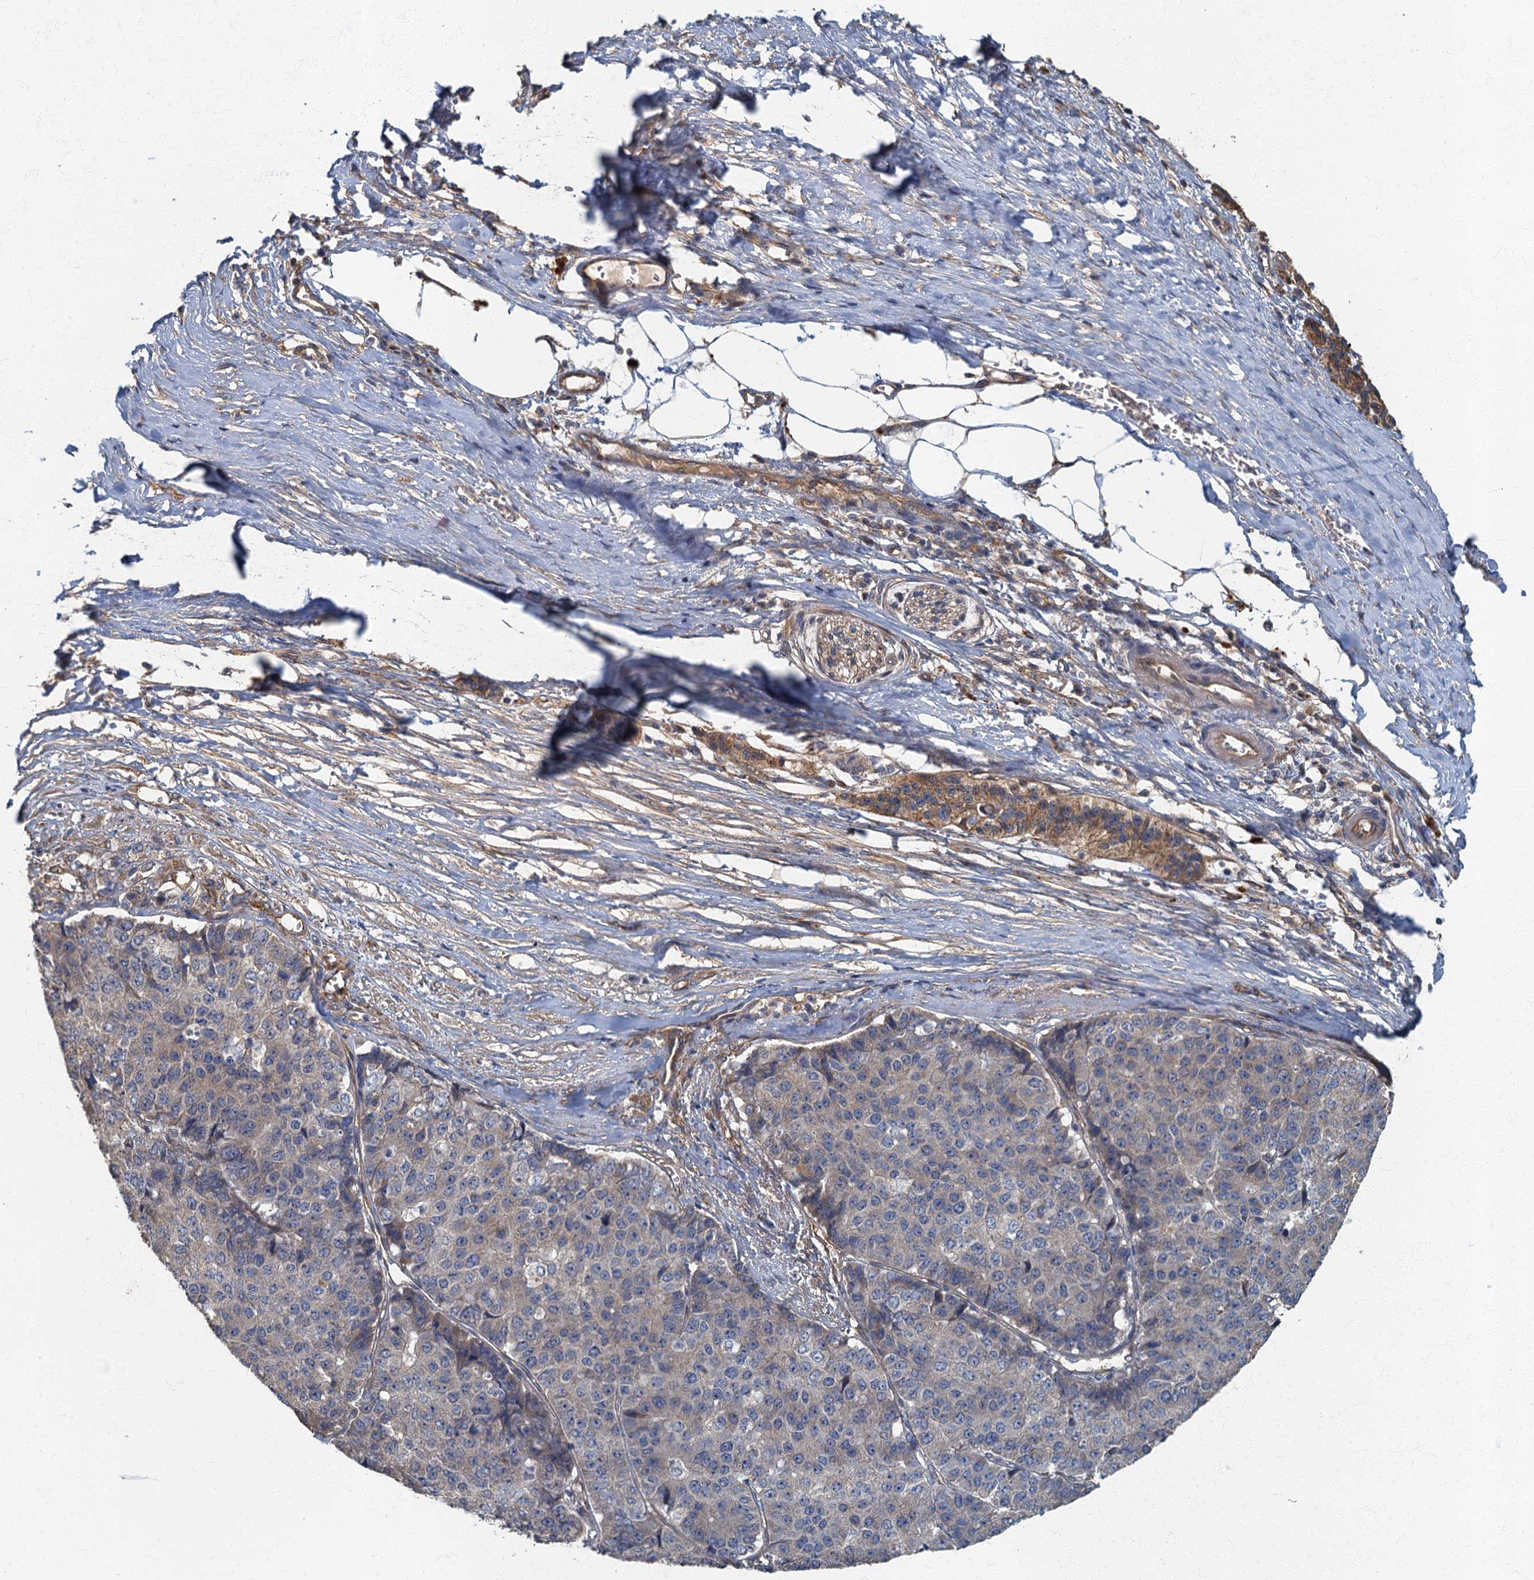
{"staining": {"intensity": "negative", "quantity": "none", "location": "none"}, "tissue": "pancreatic cancer", "cell_type": "Tumor cells", "image_type": "cancer", "snomed": [{"axis": "morphology", "description": "Adenocarcinoma, NOS"}, {"axis": "topography", "description": "Pancreas"}], "caption": "Protein analysis of pancreatic cancer displays no significant positivity in tumor cells. The staining is performed using DAB brown chromogen with nuclei counter-stained in using hematoxylin.", "gene": "ARL11", "patient": {"sex": "male", "age": 50}}